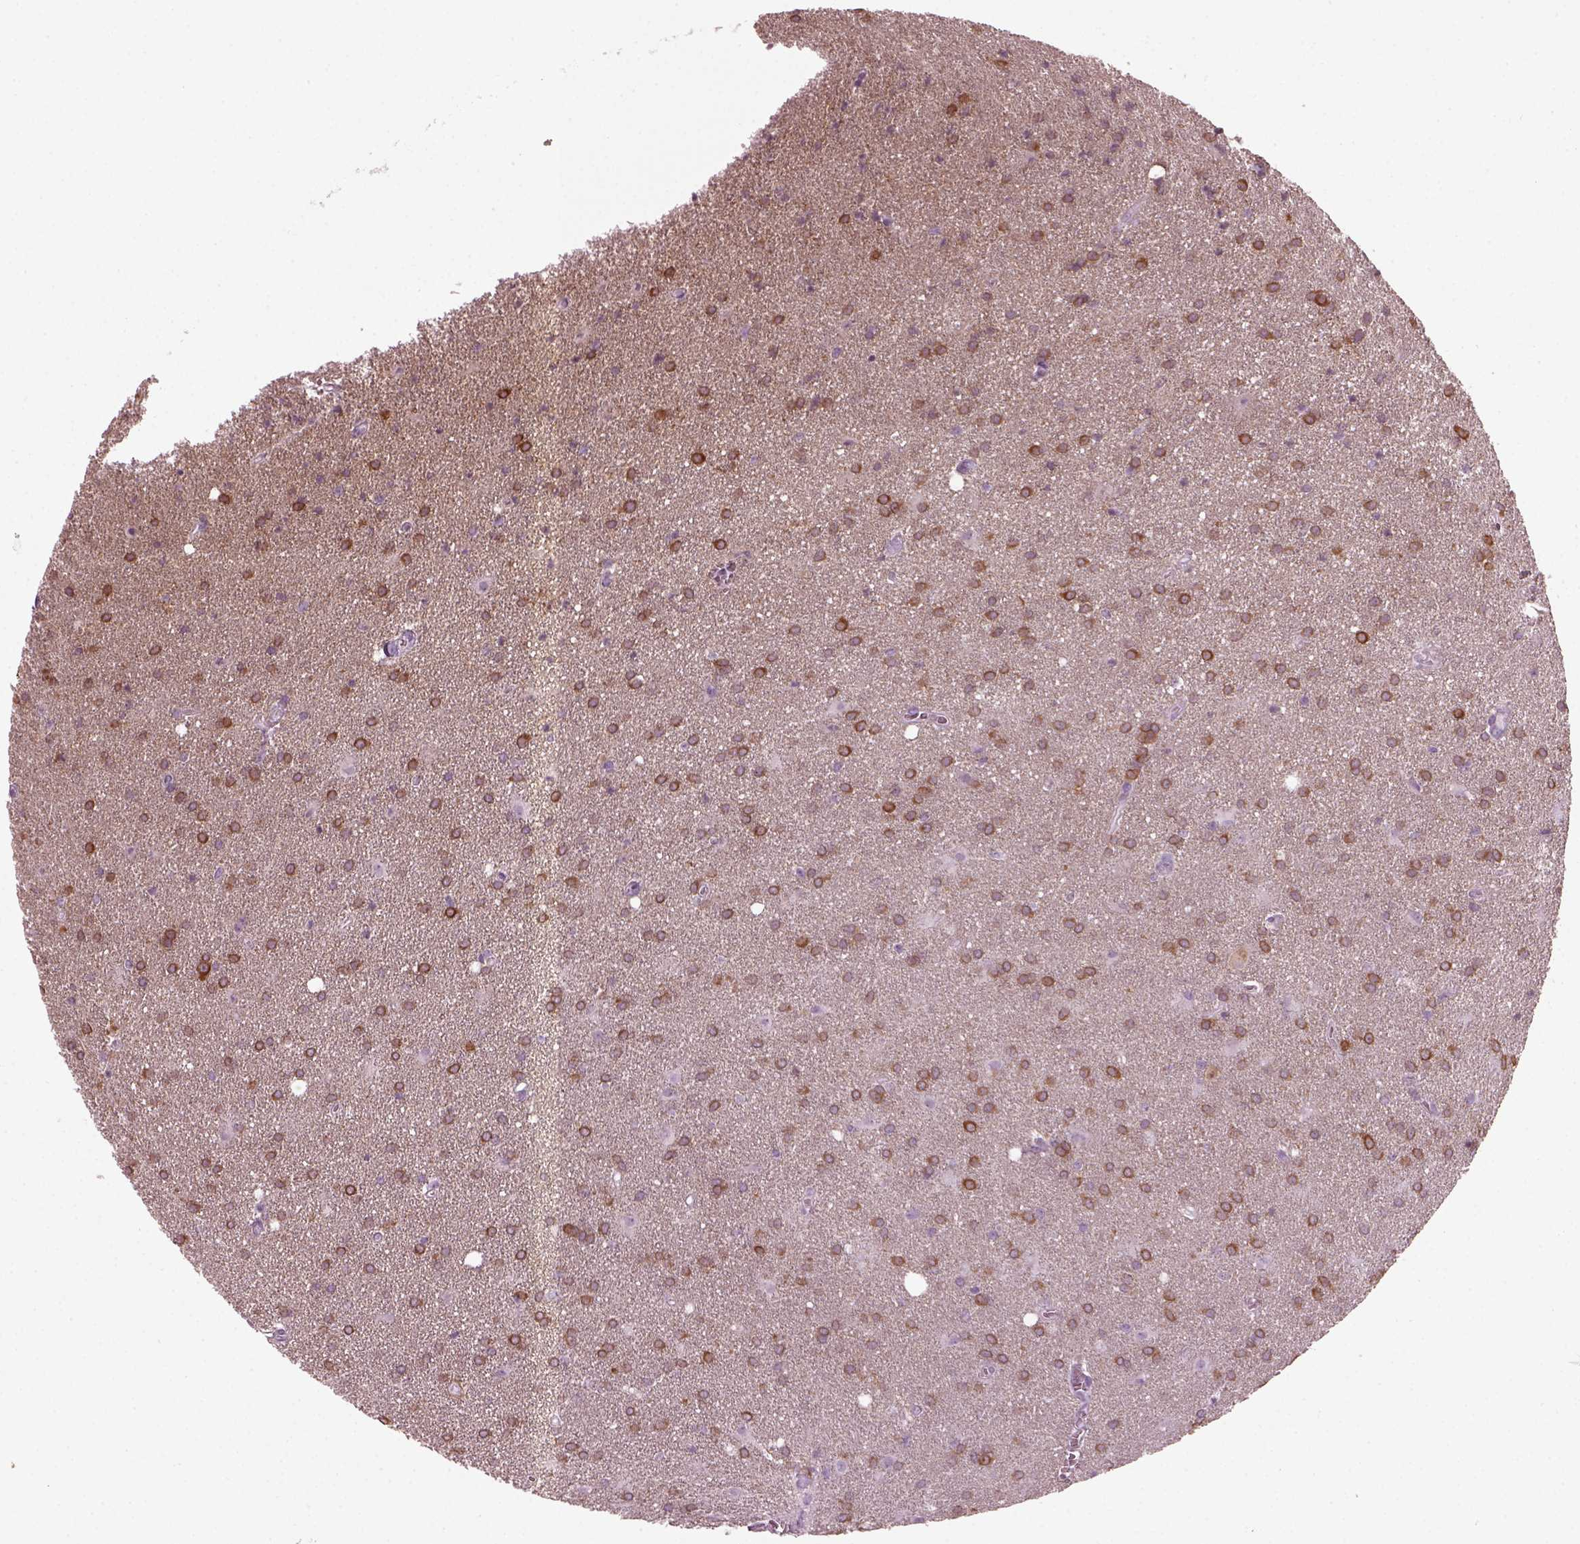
{"staining": {"intensity": "strong", "quantity": "25%-75%", "location": "cytoplasmic/membranous"}, "tissue": "glioma", "cell_type": "Tumor cells", "image_type": "cancer", "snomed": [{"axis": "morphology", "description": "Glioma, malignant, Low grade"}, {"axis": "topography", "description": "Brain"}], "caption": "Immunohistochemical staining of human malignant low-grade glioma exhibits strong cytoplasmic/membranous protein staining in about 25%-75% of tumor cells.", "gene": "DPYSL5", "patient": {"sex": "male", "age": 58}}